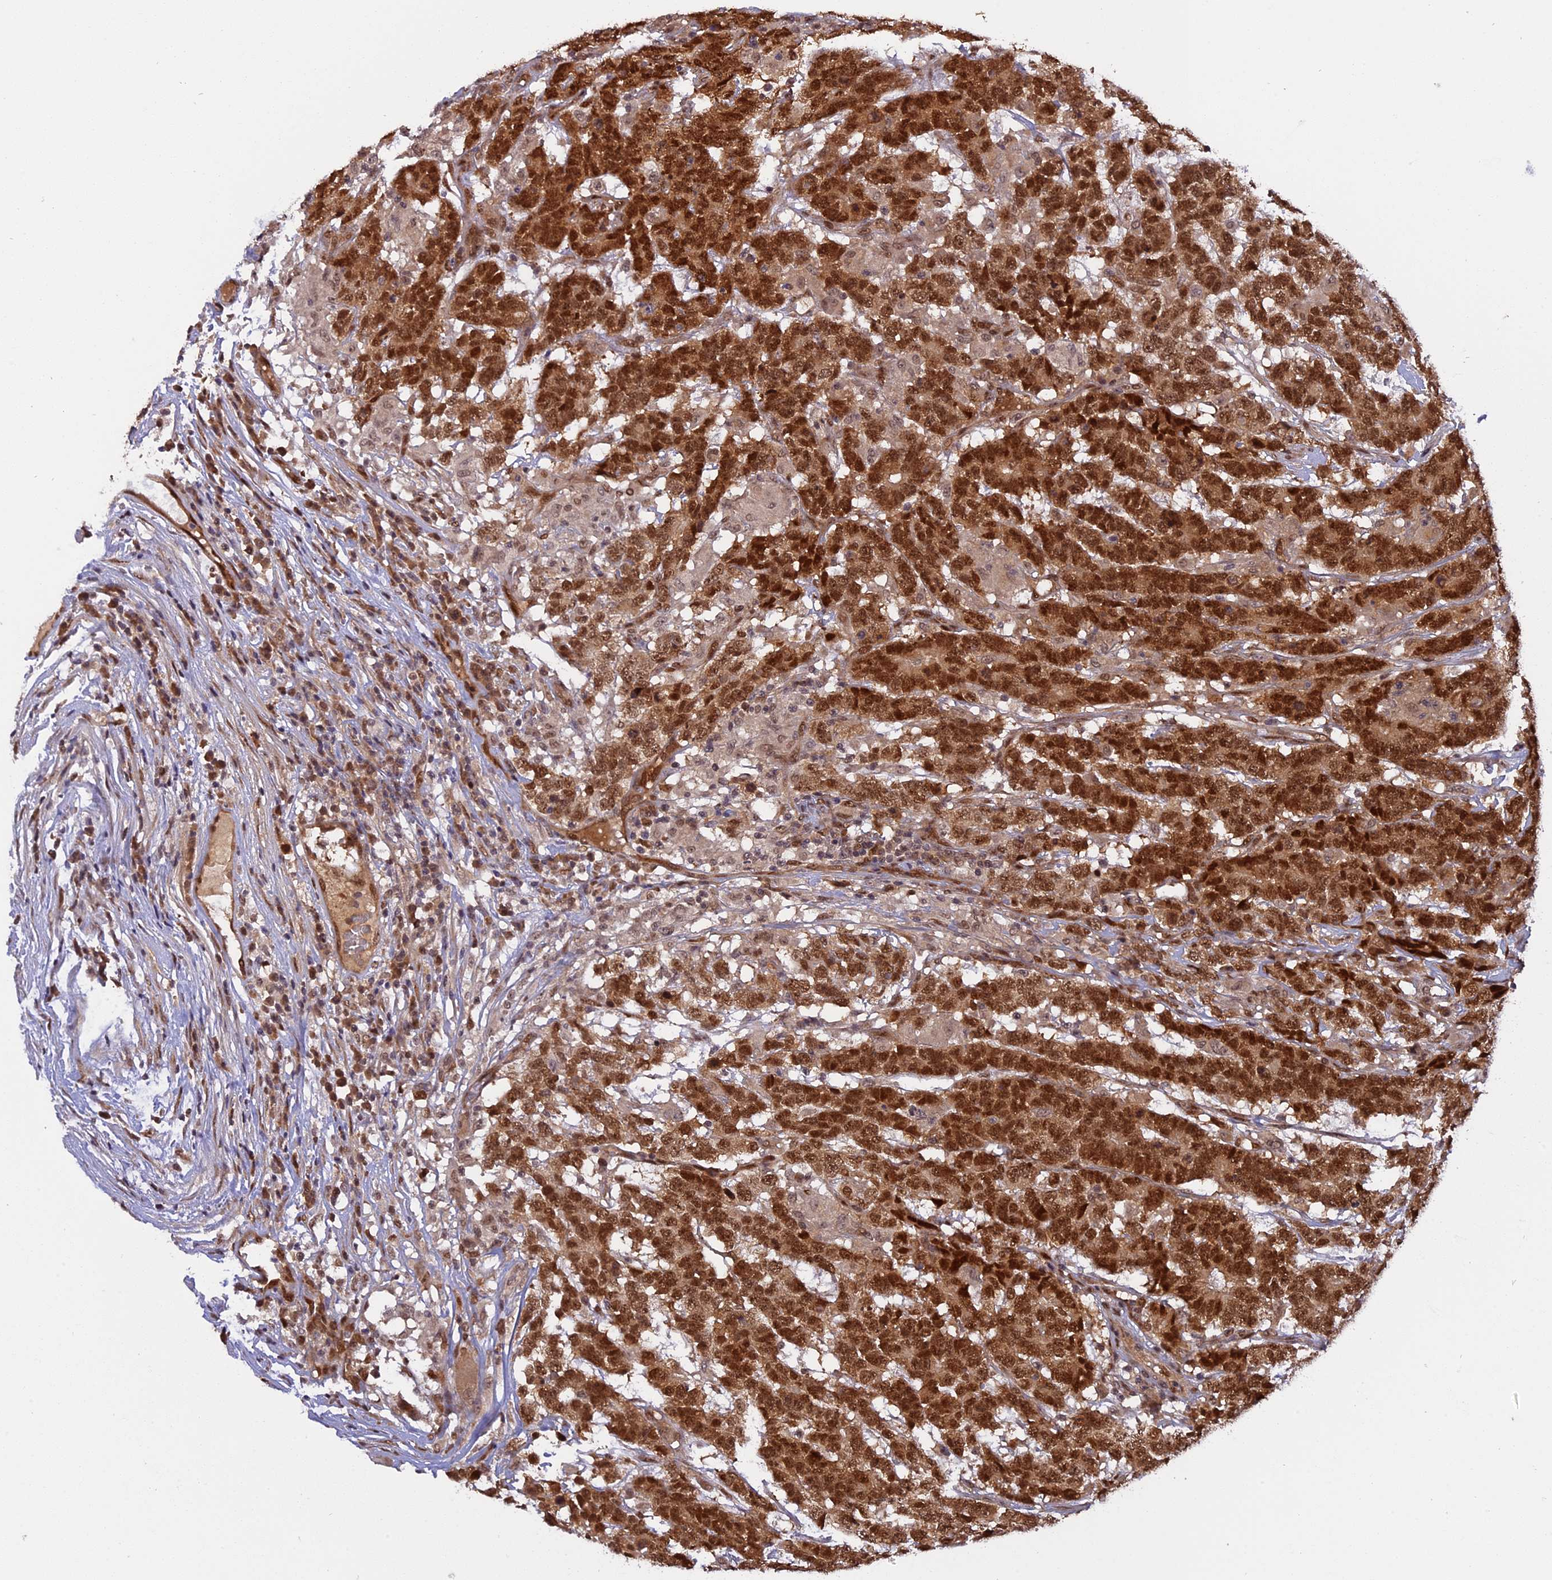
{"staining": {"intensity": "strong", "quantity": ">75%", "location": "nuclear"}, "tissue": "testis cancer", "cell_type": "Tumor cells", "image_type": "cancer", "snomed": [{"axis": "morphology", "description": "Carcinoma, Embryonal, NOS"}, {"axis": "topography", "description": "Testis"}], "caption": "Testis cancer stained for a protein (brown) shows strong nuclear positive positivity in approximately >75% of tumor cells.", "gene": "ZNF428", "patient": {"sex": "male", "age": 26}}